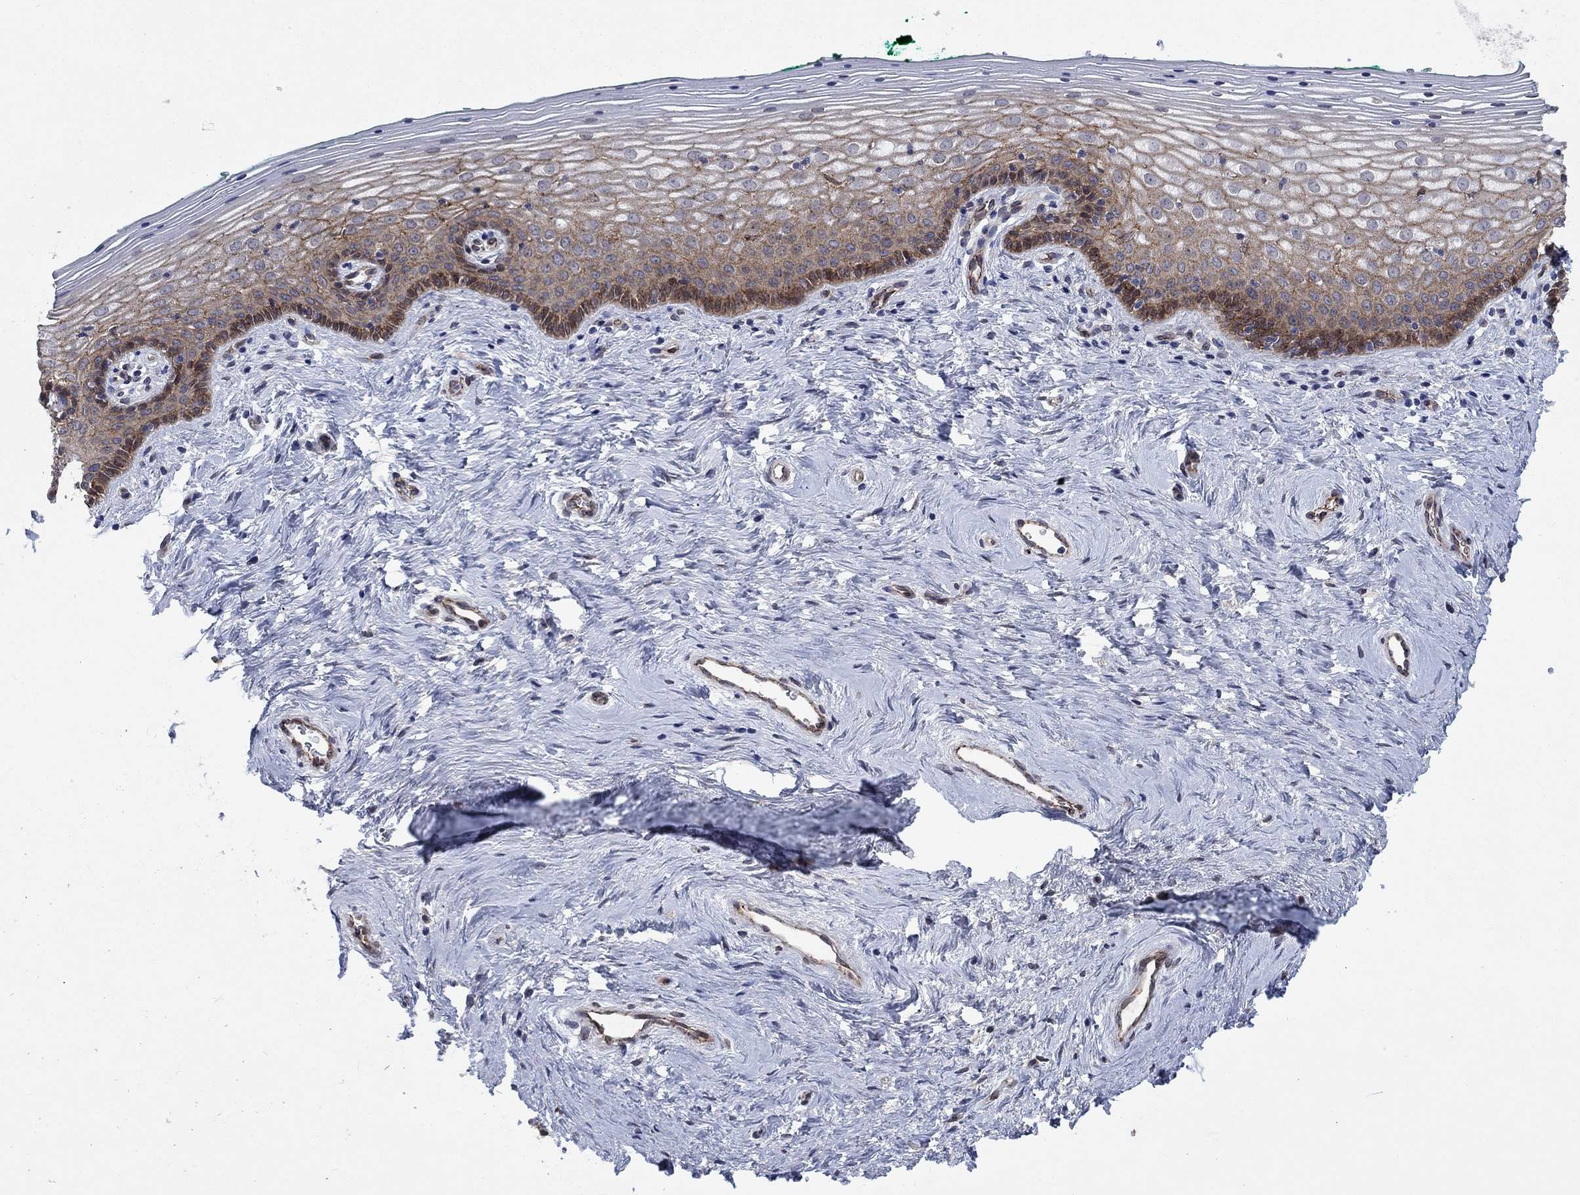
{"staining": {"intensity": "moderate", "quantity": ">75%", "location": "cytoplasmic/membranous"}, "tissue": "vagina", "cell_type": "Squamous epithelial cells", "image_type": "normal", "snomed": [{"axis": "morphology", "description": "Normal tissue, NOS"}, {"axis": "topography", "description": "Vagina"}], "caption": "Protein expression analysis of unremarkable vagina demonstrates moderate cytoplasmic/membranous expression in about >75% of squamous epithelial cells.", "gene": "EMC9", "patient": {"sex": "female", "age": 45}}